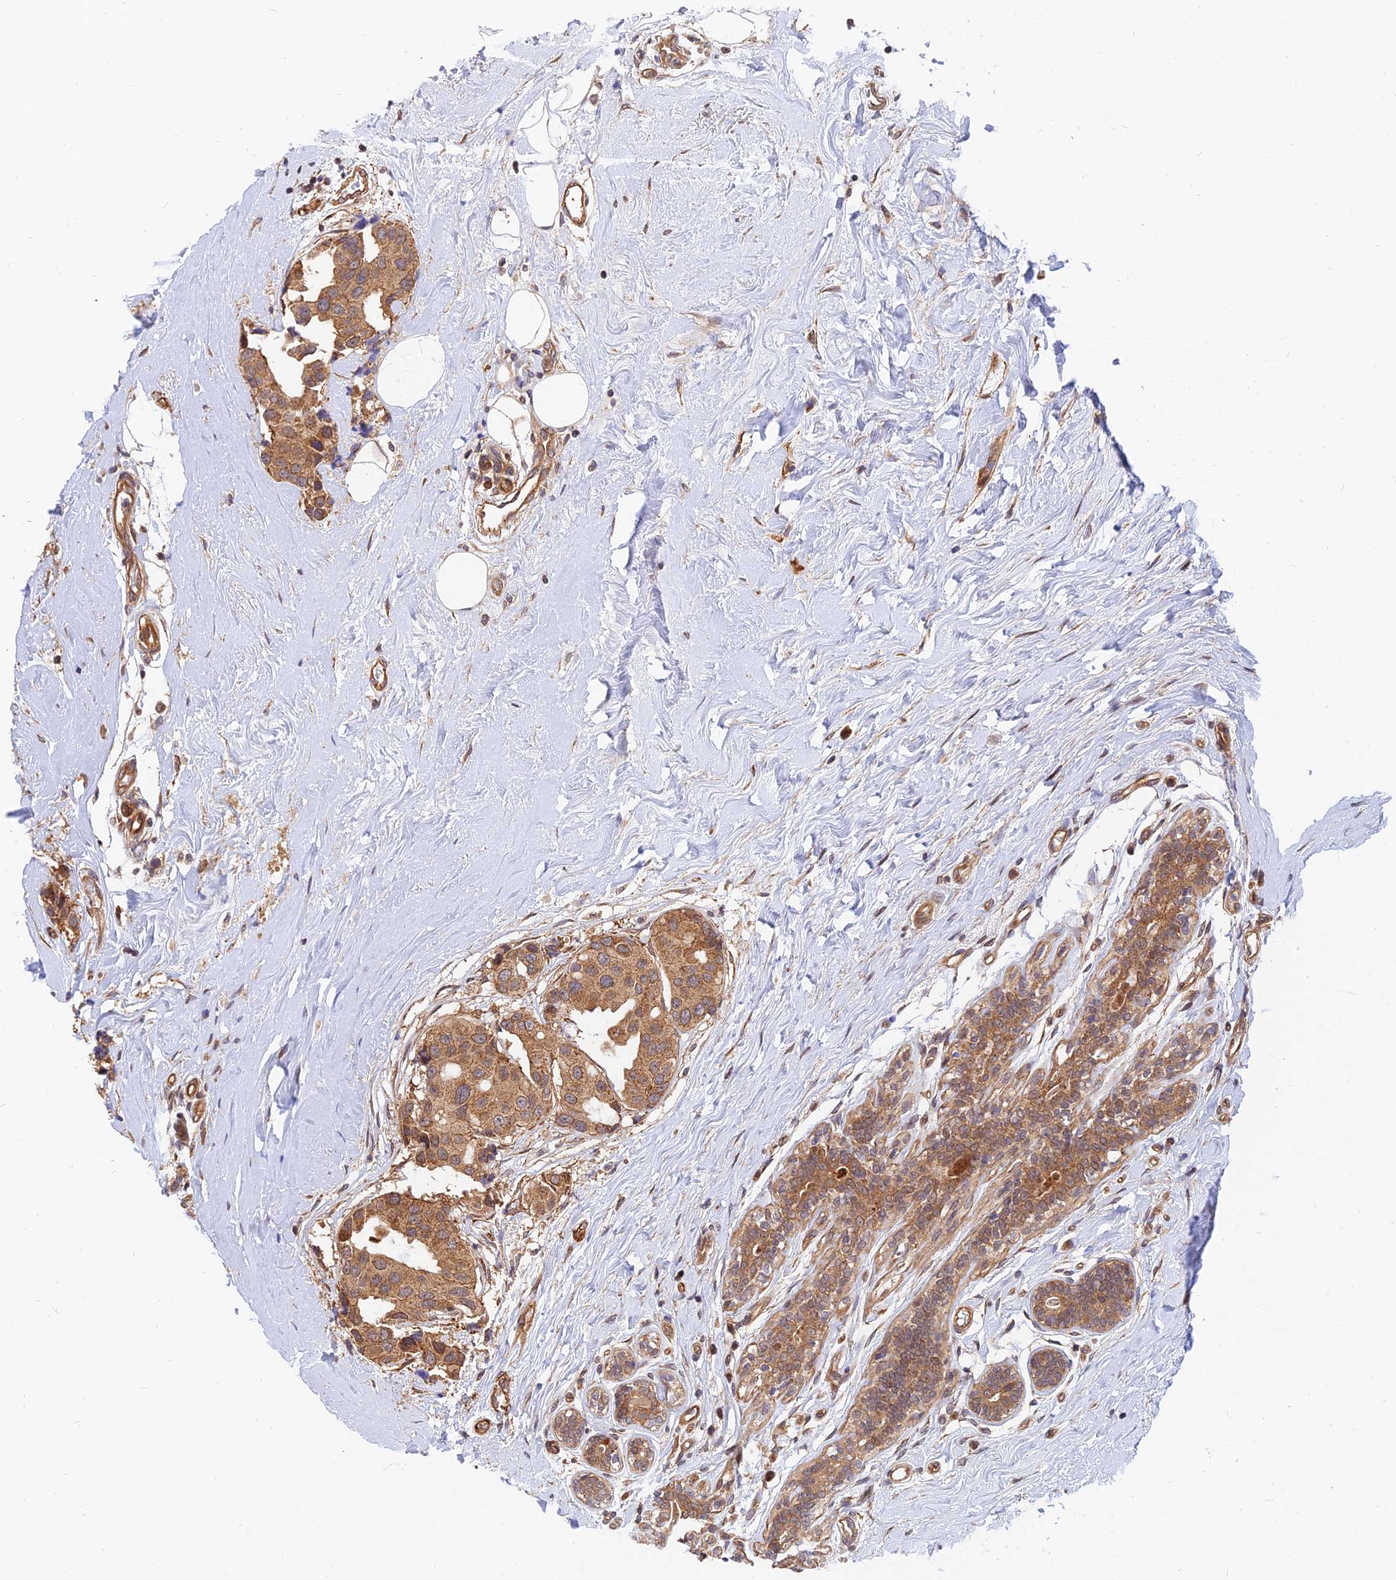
{"staining": {"intensity": "moderate", "quantity": ">75%", "location": "cytoplasmic/membranous"}, "tissue": "breast cancer", "cell_type": "Tumor cells", "image_type": "cancer", "snomed": [{"axis": "morphology", "description": "Normal tissue, NOS"}, {"axis": "morphology", "description": "Duct carcinoma"}, {"axis": "topography", "description": "Breast"}], "caption": "Moderate cytoplasmic/membranous protein staining is seen in about >75% of tumor cells in breast invasive ductal carcinoma.", "gene": "WDR41", "patient": {"sex": "female", "age": 39}}